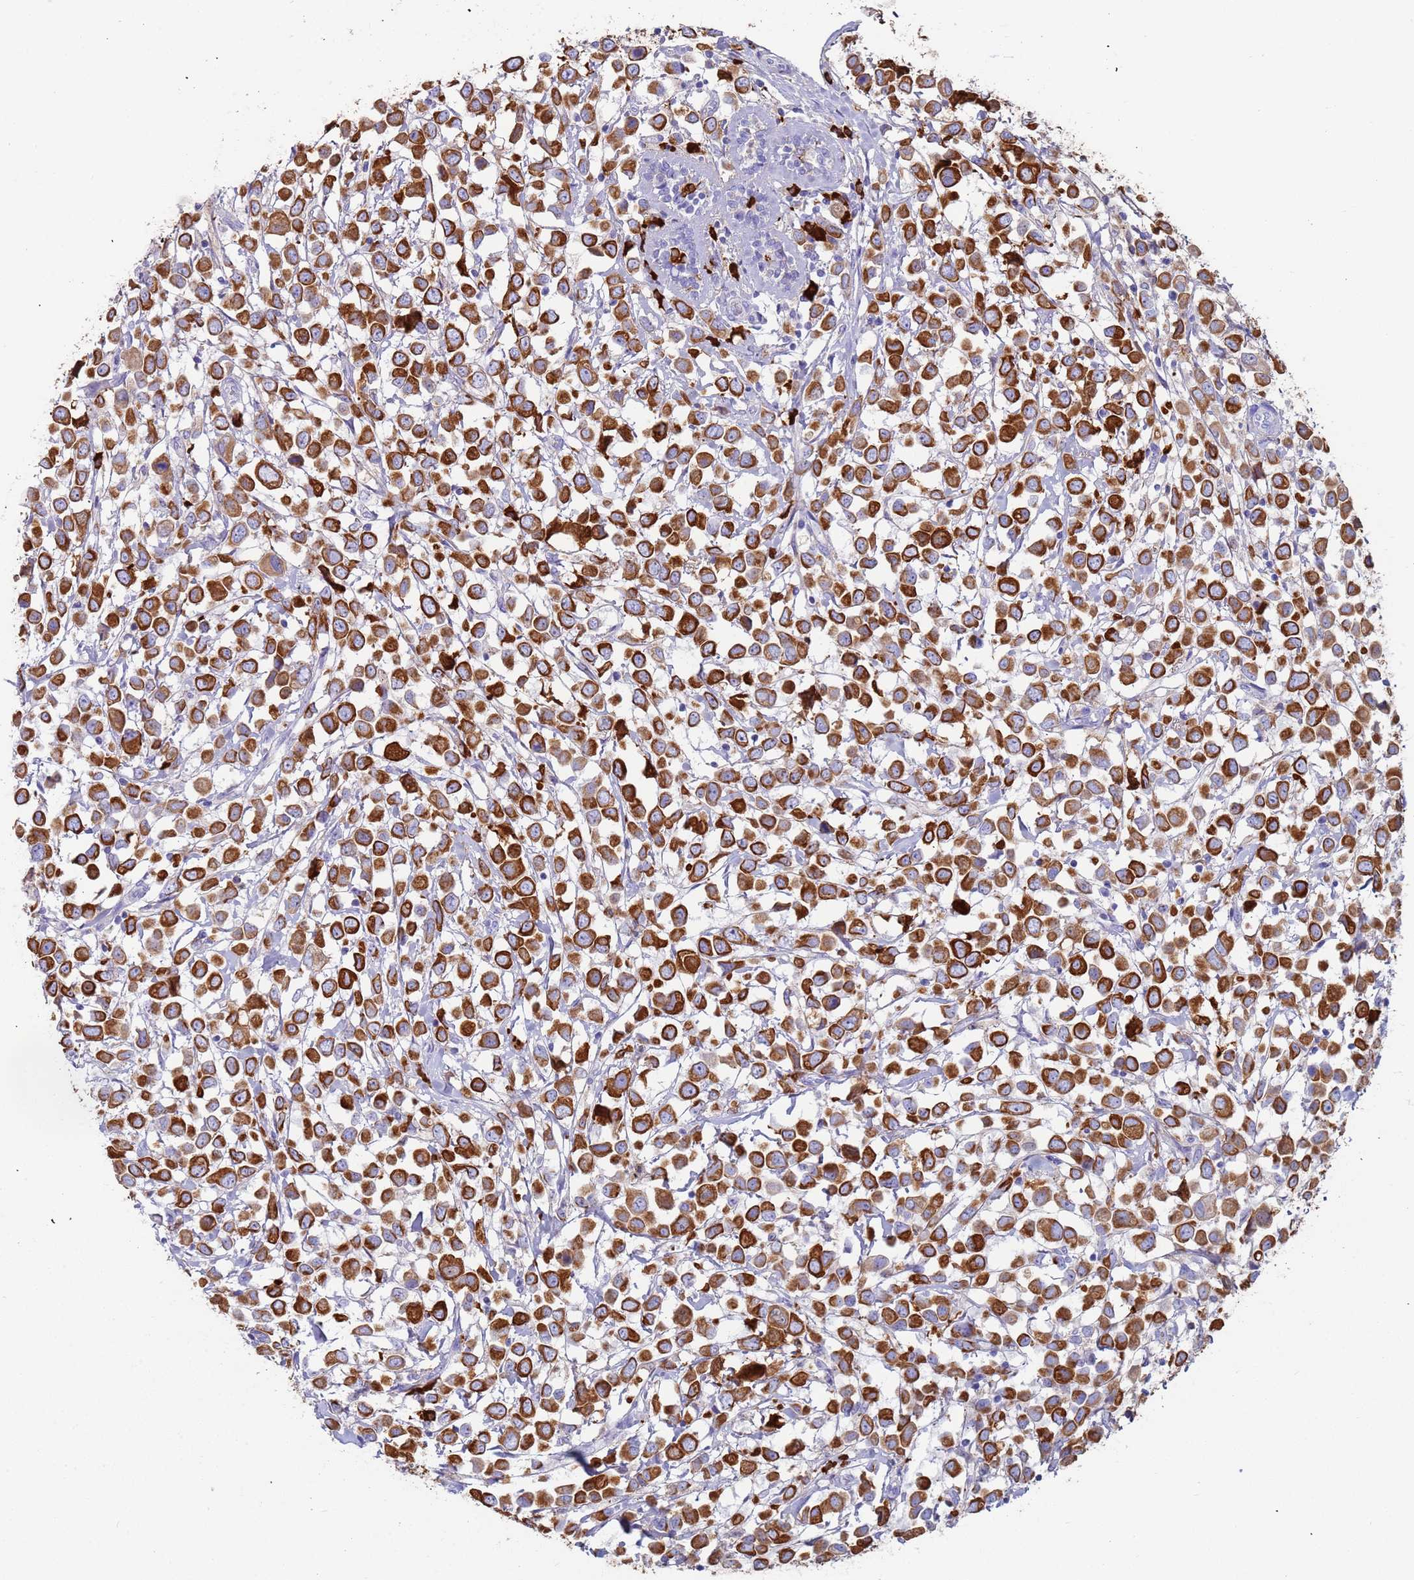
{"staining": {"intensity": "strong", "quantity": ">75%", "location": "cytoplasmic/membranous"}, "tissue": "breast cancer", "cell_type": "Tumor cells", "image_type": "cancer", "snomed": [{"axis": "morphology", "description": "Duct carcinoma"}, {"axis": "topography", "description": "Breast"}], "caption": "Human breast cancer stained with a brown dye reveals strong cytoplasmic/membranous positive positivity in approximately >75% of tumor cells.", "gene": "CYSLTR2", "patient": {"sex": "female", "age": 61}}